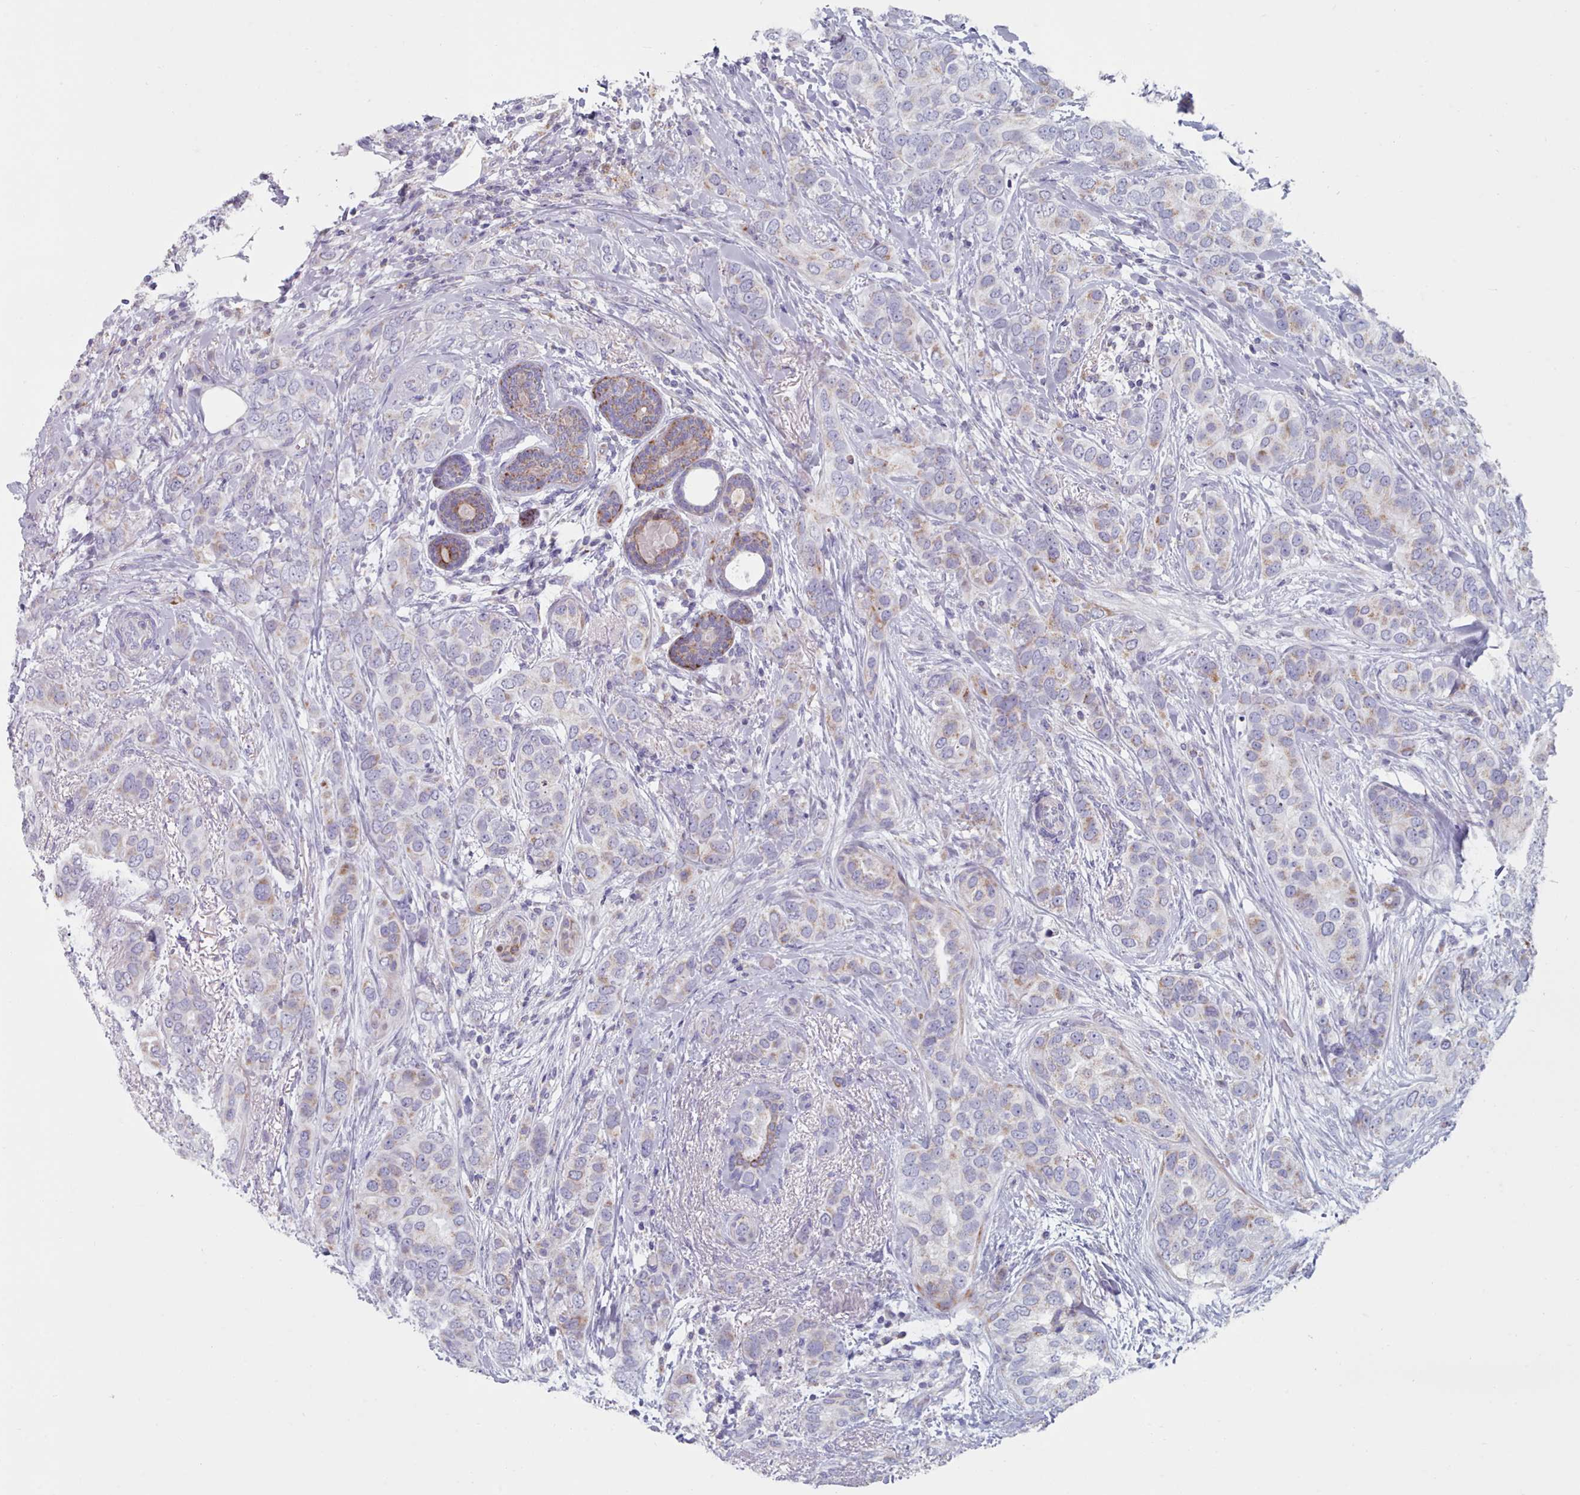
{"staining": {"intensity": "weak", "quantity": "<25%", "location": "cytoplasmic/membranous"}, "tissue": "breast cancer", "cell_type": "Tumor cells", "image_type": "cancer", "snomed": [{"axis": "morphology", "description": "Lobular carcinoma"}, {"axis": "topography", "description": "Breast"}], "caption": "High power microscopy image of an immunohistochemistry (IHC) histopathology image of breast cancer, revealing no significant positivity in tumor cells. (Immunohistochemistry (ihc), brightfield microscopy, high magnification).", "gene": "FAM170B", "patient": {"sex": "female", "age": 51}}